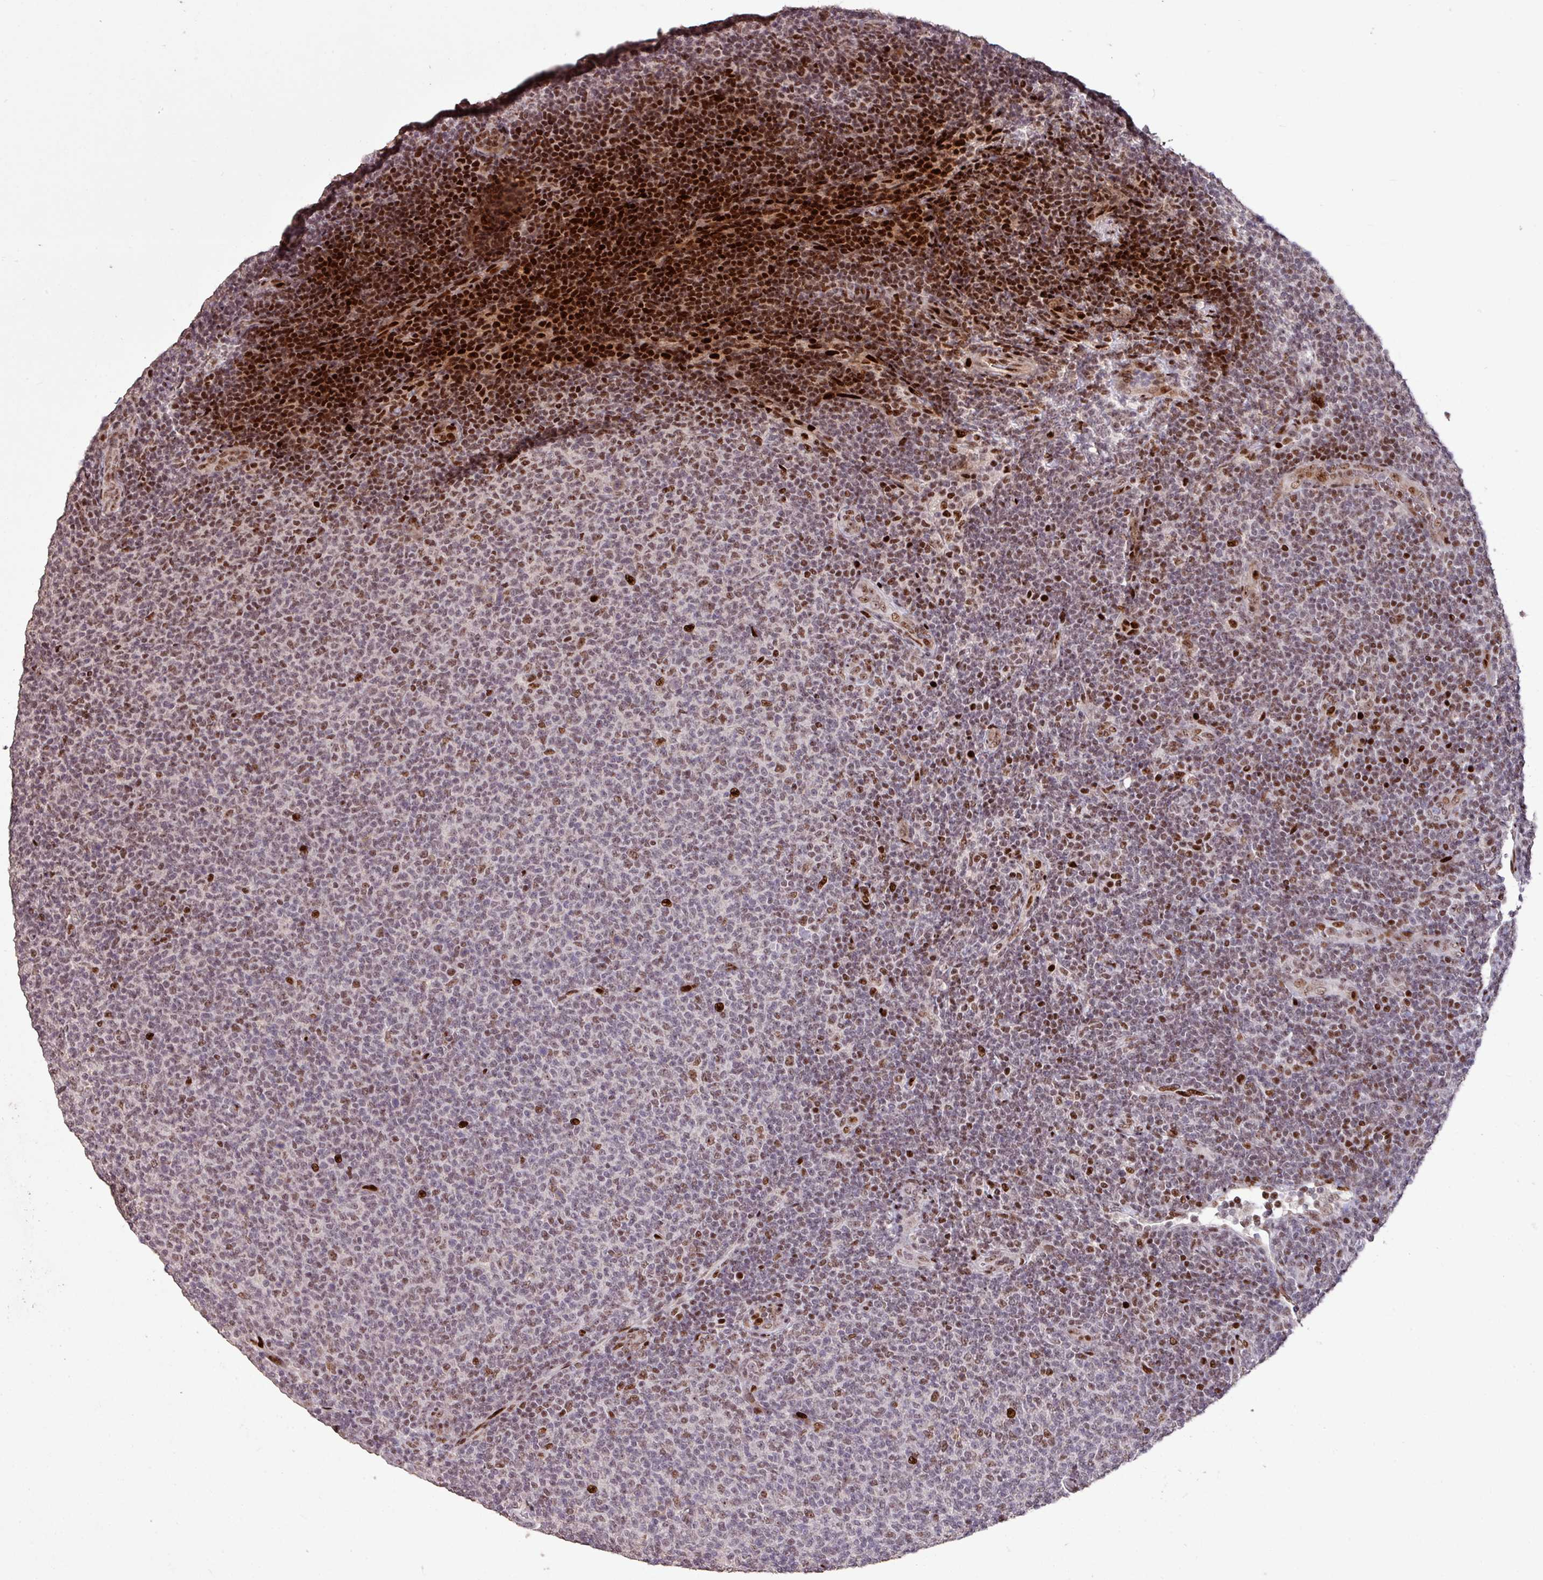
{"staining": {"intensity": "strong", "quantity": "25%-75%", "location": "nuclear"}, "tissue": "lymphoma", "cell_type": "Tumor cells", "image_type": "cancer", "snomed": [{"axis": "morphology", "description": "Malignant lymphoma, non-Hodgkin's type, Low grade"}, {"axis": "topography", "description": "Lymph node"}], "caption": "Immunohistochemical staining of human low-grade malignant lymphoma, non-Hodgkin's type shows strong nuclear protein positivity in approximately 25%-75% of tumor cells.", "gene": "ZNF709", "patient": {"sex": "male", "age": 66}}